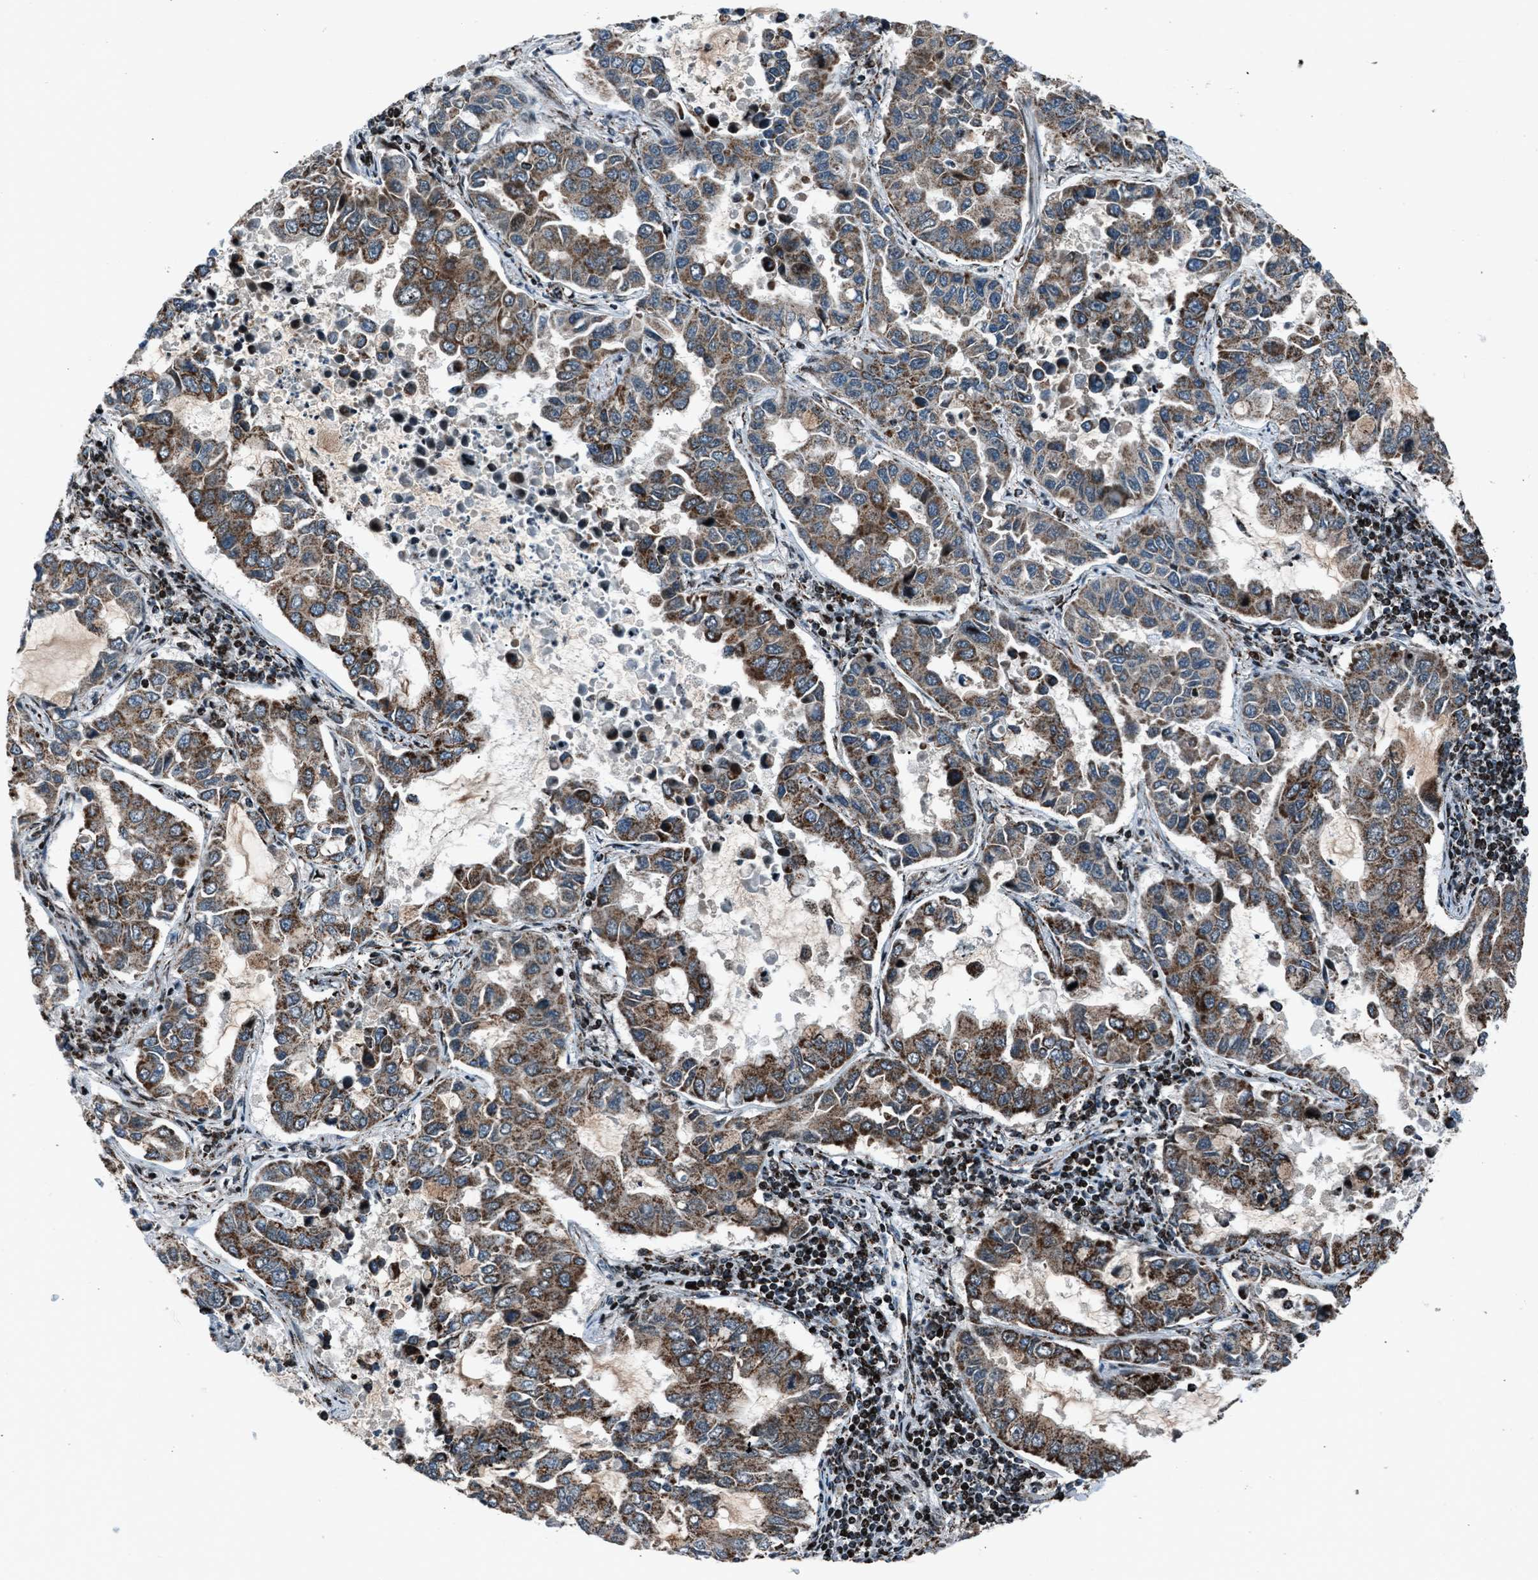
{"staining": {"intensity": "moderate", "quantity": ">75%", "location": "cytoplasmic/membranous"}, "tissue": "lung cancer", "cell_type": "Tumor cells", "image_type": "cancer", "snomed": [{"axis": "morphology", "description": "Adenocarcinoma, NOS"}, {"axis": "topography", "description": "Lung"}], "caption": "This photomicrograph reveals lung cancer stained with IHC to label a protein in brown. The cytoplasmic/membranous of tumor cells show moderate positivity for the protein. Nuclei are counter-stained blue.", "gene": "MORC3", "patient": {"sex": "male", "age": 64}}